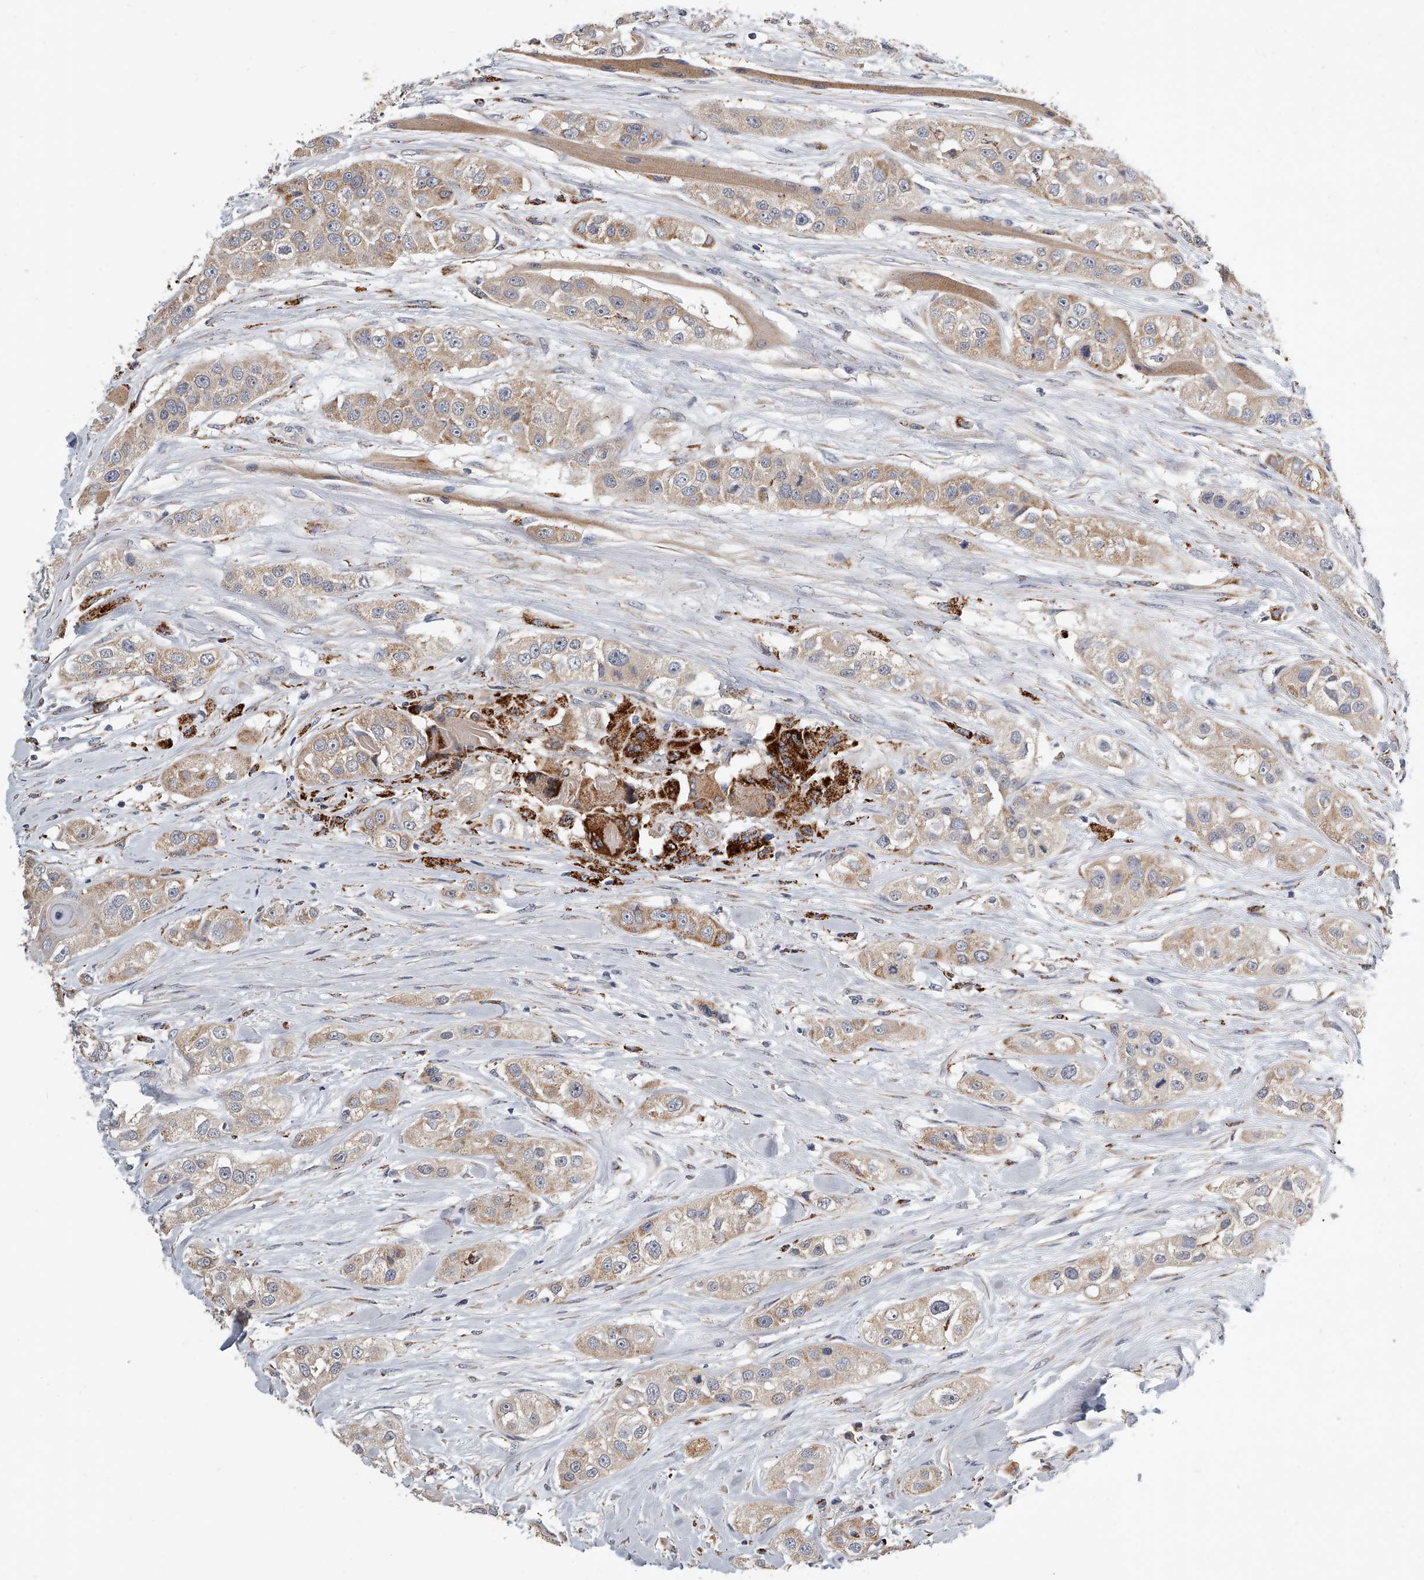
{"staining": {"intensity": "moderate", "quantity": ">75%", "location": "cytoplasmic/membranous"}, "tissue": "head and neck cancer", "cell_type": "Tumor cells", "image_type": "cancer", "snomed": [{"axis": "morphology", "description": "Normal tissue, NOS"}, {"axis": "morphology", "description": "Squamous cell carcinoma, NOS"}, {"axis": "topography", "description": "Skeletal muscle"}, {"axis": "topography", "description": "Head-Neck"}], "caption": "Immunohistochemical staining of head and neck squamous cell carcinoma shows moderate cytoplasmic/membranous protein staining in approximately >75% of tumor cells.", "gene": "KLHL7", "patient": {"sex": "male", "age": 51}}